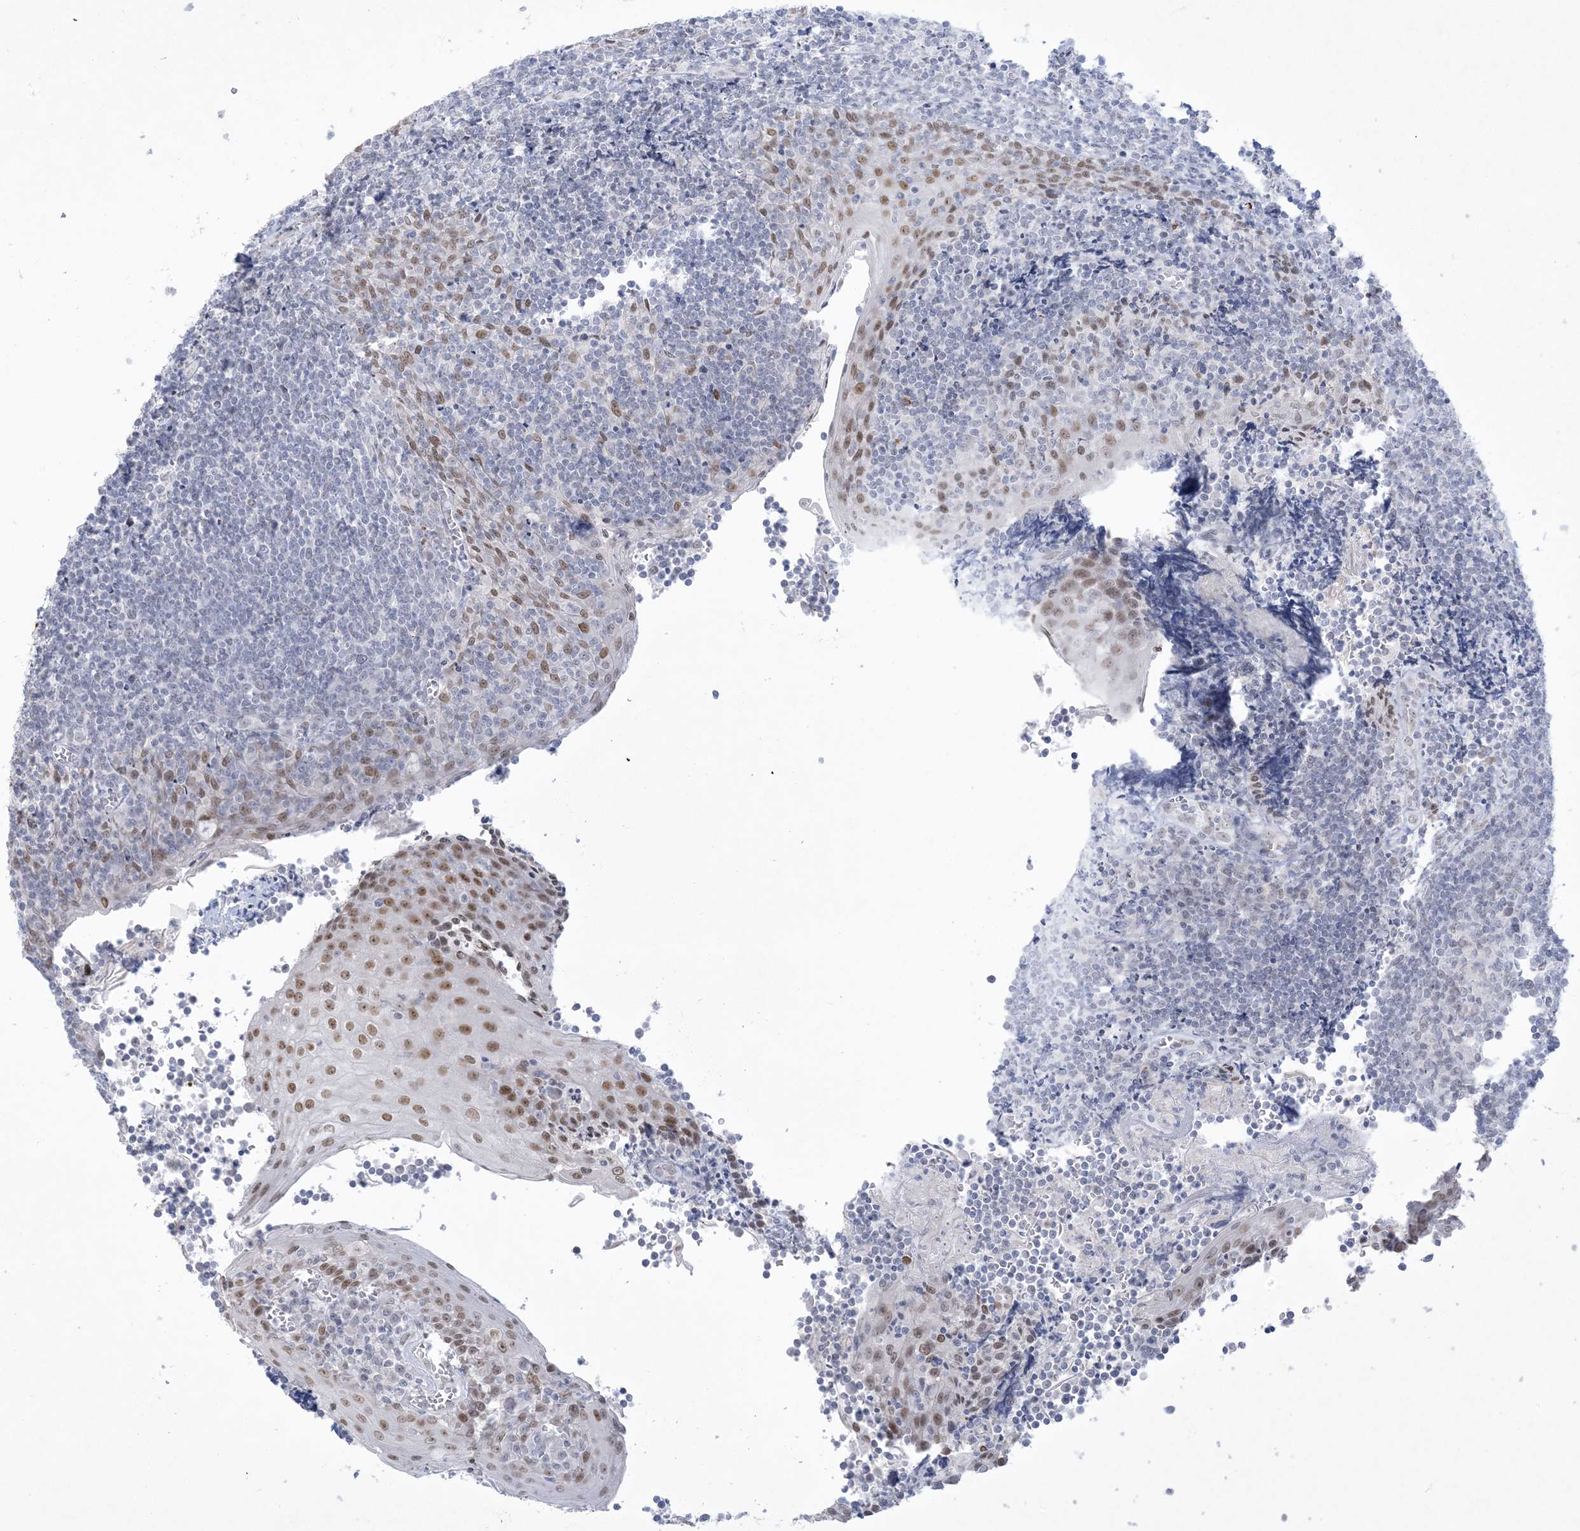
{"staining": {"intensity": "negative", "quantity": "none", "location": "none"}, "tissue": "tonsil", "cell_type": "Germinal center cells", "image_type": "normal", "snomed": [{"axis": "morphology", "description": "Normal tissue, NOS"}, {"axis": "topography", "description": "Tonsil"}], "caption": "Immunohistochemistry (IHC) photomicrograph of normal human tonsil stained for a protein (brown), which shows no staining in germinal center cells. (DAB IHC with hematoxylin counter stain).", "gene": "HOMEZ", "patient": {"sex": "male", "age": 27}}